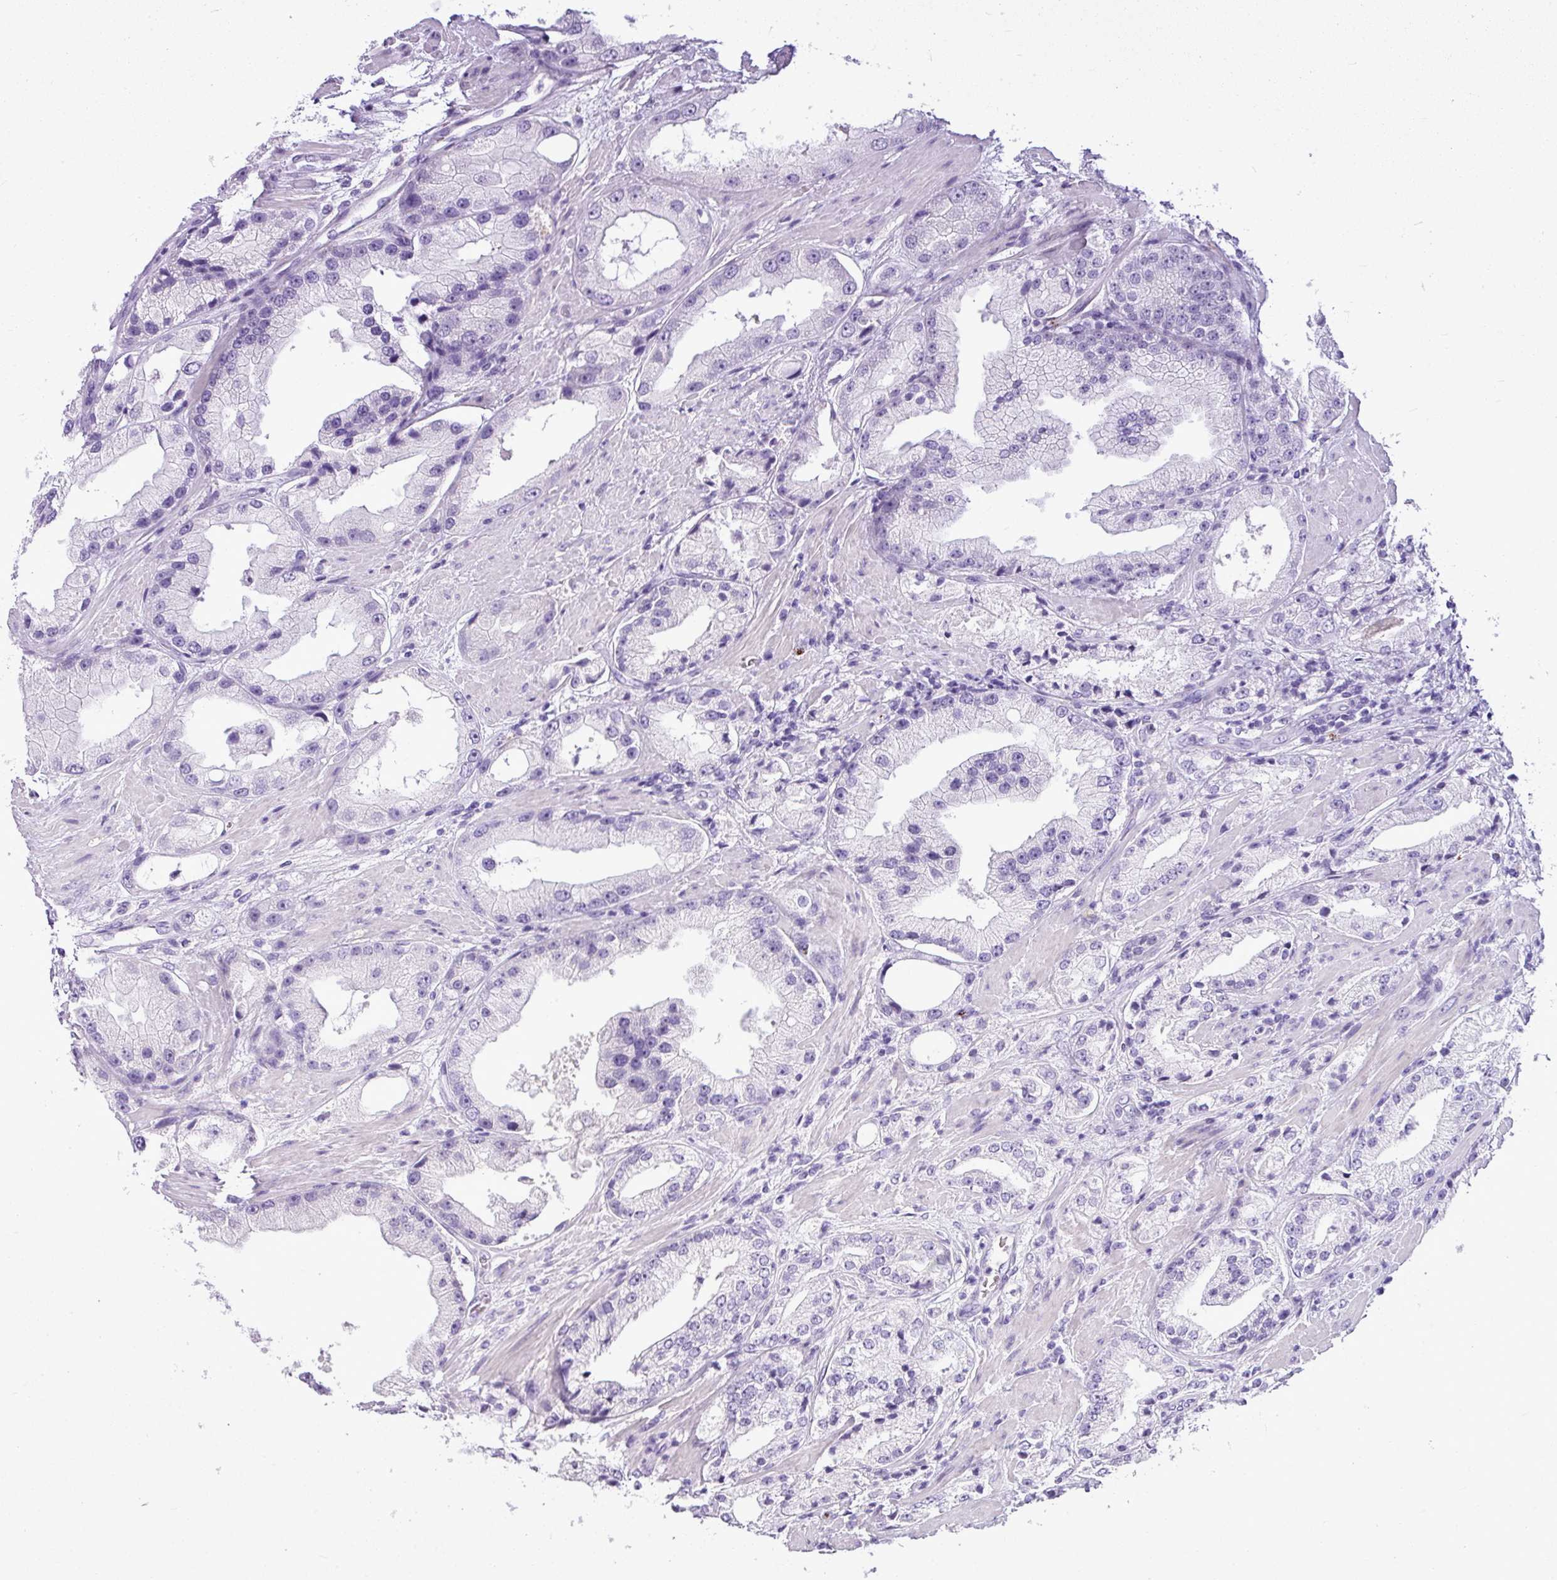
{"staining": {"intensity": "negative", "quantity": "none", "location": "none"}, "tissue": "prostate cancer", "cell_type": "Tumor cells", "image_type": "cancer", "snomed": [{"axis": "morphology", "description": "Adenocarcinoma, Low grade"}, {"axis": "topography", "description": "Prostate"}], "caption": "Protein analysis of prostate low-grade adenocarcinoma reveals no significant positivity in tumor cells. (DAB (3,3'-diaminobenzidine) immunohistochemistry visualized using brightfield microscopy, high magnification).", "gene": "IL17A", "patient": {"sex": "male", "age": 67}}